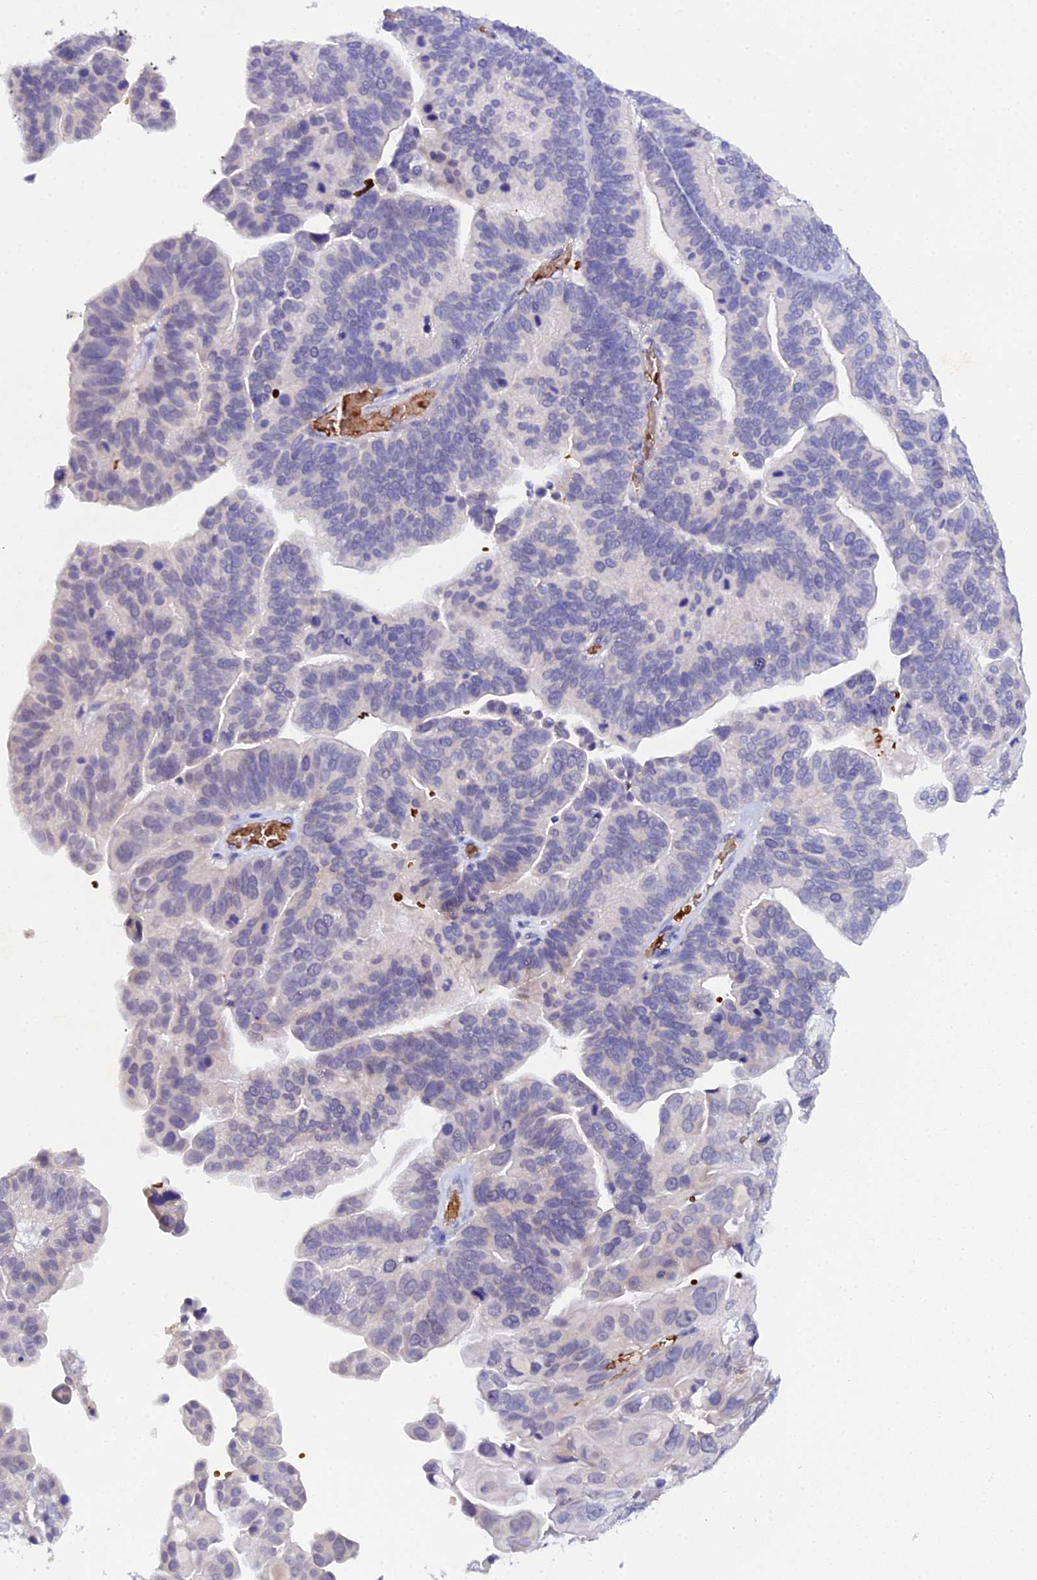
{"staining": {"intensity": "negative", "quantity": "none", "location": "none"}, "tissue": "ovarian cancer", "cell_type": "Tumor cells", "image_type": "cancer", "snomed": [{"axis": "morphology", "description": "Cystadenocarcinoma, serous, NOS"}, {"axis": "topography", "description": "Ovary"}], "caption": "Ovarian serous cystadenocarcinoma was stained to show a protein in brown. There is no significant staining in tumor cells.", "gene": "CFAP45", "patient": {"sex": "female", "age": 56}}